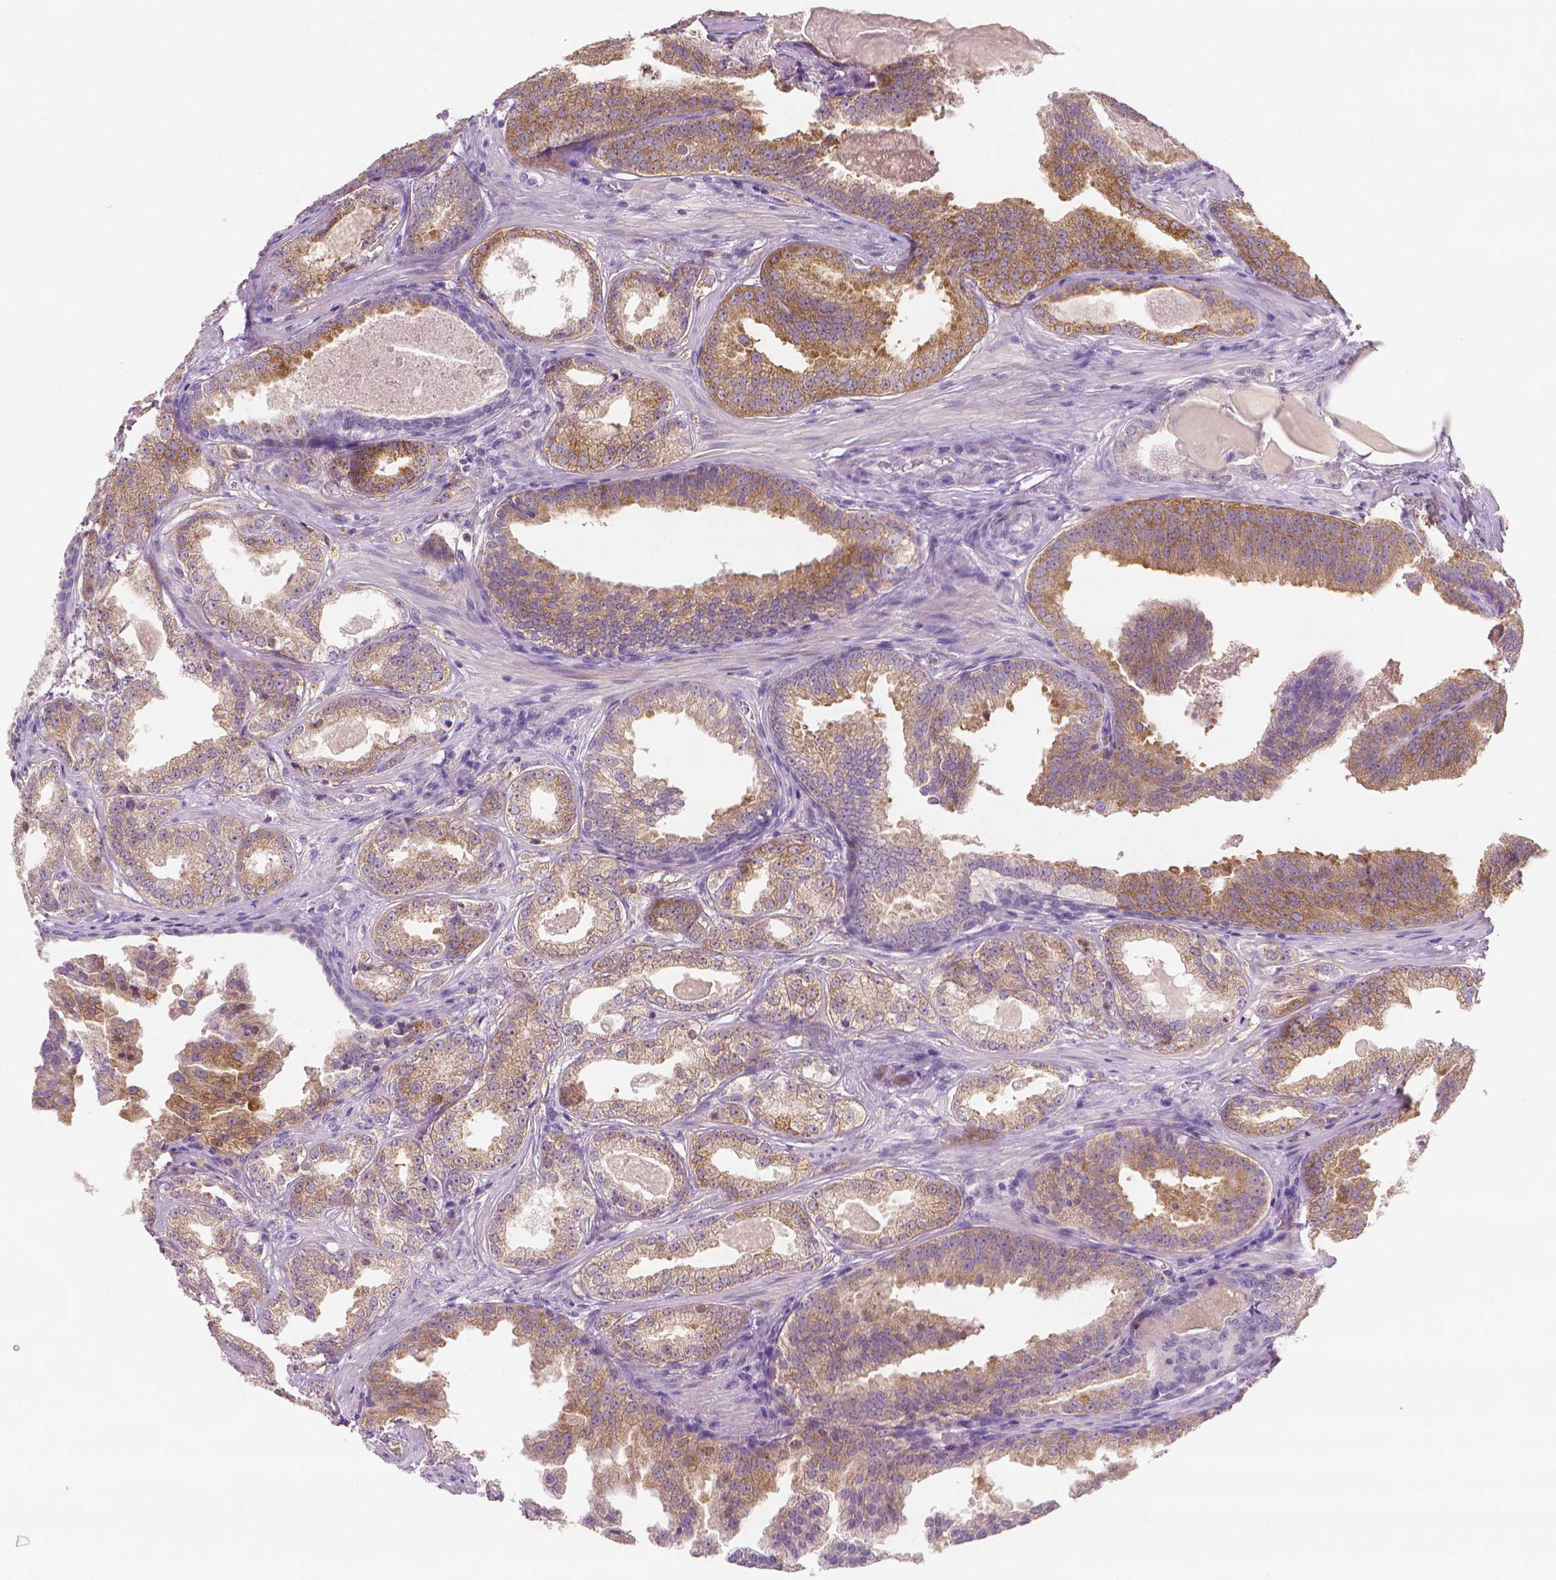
{"staining": {"intensity": "moderate", "quantity": ">75%", "location": "cytoplasmic/membranous"}, "tissue": "prostate cancer", "cell_type": "Tumor cells", "image_type": "cancer", "snomed": [{"axis": "morphology", "description": "Adenocarcinoma, Low grade"}, {"axis": "topography", "description": "Prostate"}], "caption": "This histopathology image demonstrates IHC staining of human prostate low-grade adenocarcinoma, with medium moderate cytoplasmic/membranous staining in about >75% of tumor cells.", "gene": "FASN", "patient": {"sex": "male", "age": 65}}